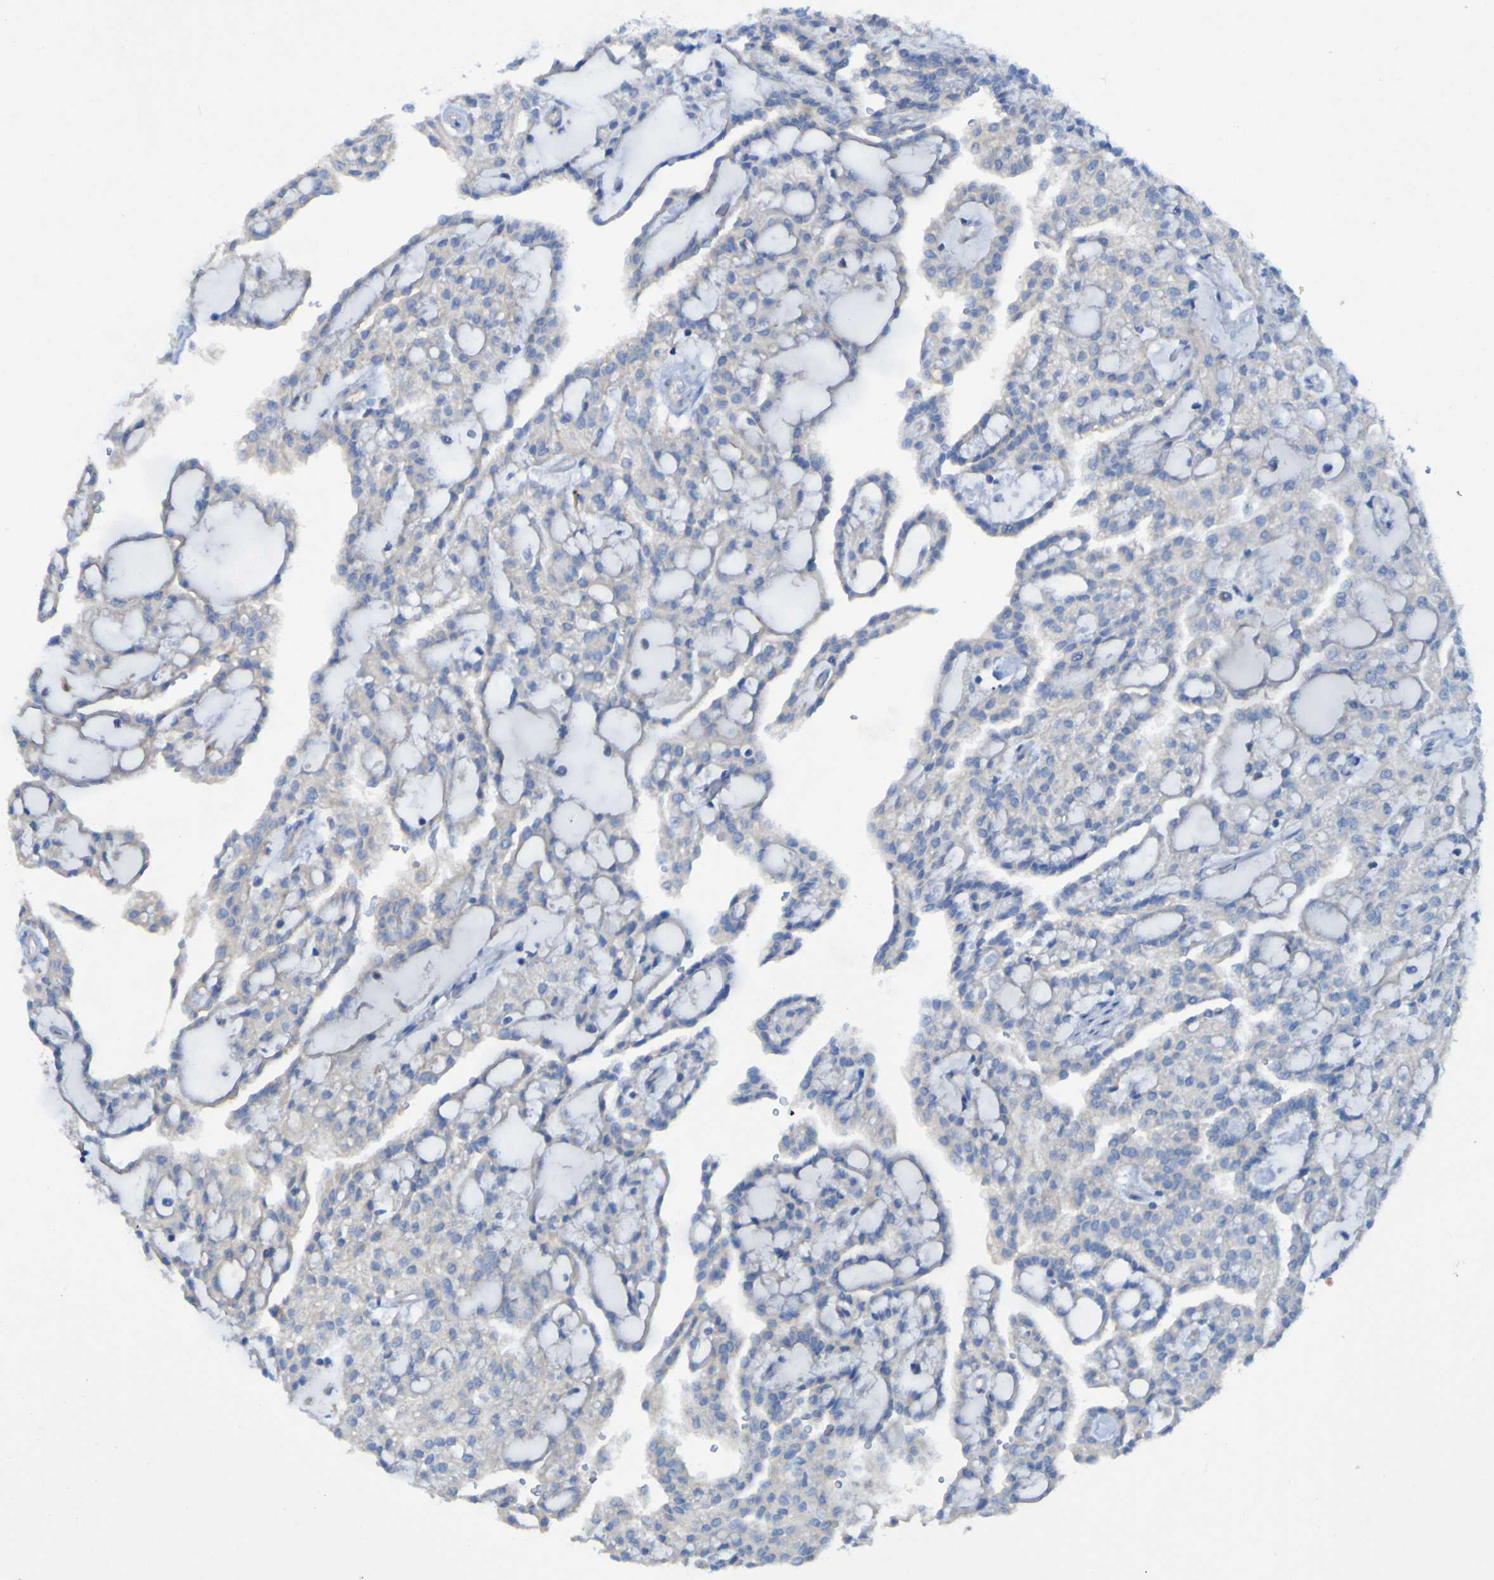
{"staining": {"intensity": "negative", "quantity": "none", "location": "none"}, "tissue": "renal cancer", "cell_type": "Tumor cells", "image_type": "cancer", "snomed": [{"axis": "morphology", "description": "Adenocarcinoma, NOS"}, {"axis": "topography", "description": "Kidney"}], "caption": "This is an immunohistochemistry (IHC) micrograph of adenocarcinoma (renal). There is no staining in tumor cells.", "gene": "ARHGEF16", "patient": {"sex": "male", "age": 63}}